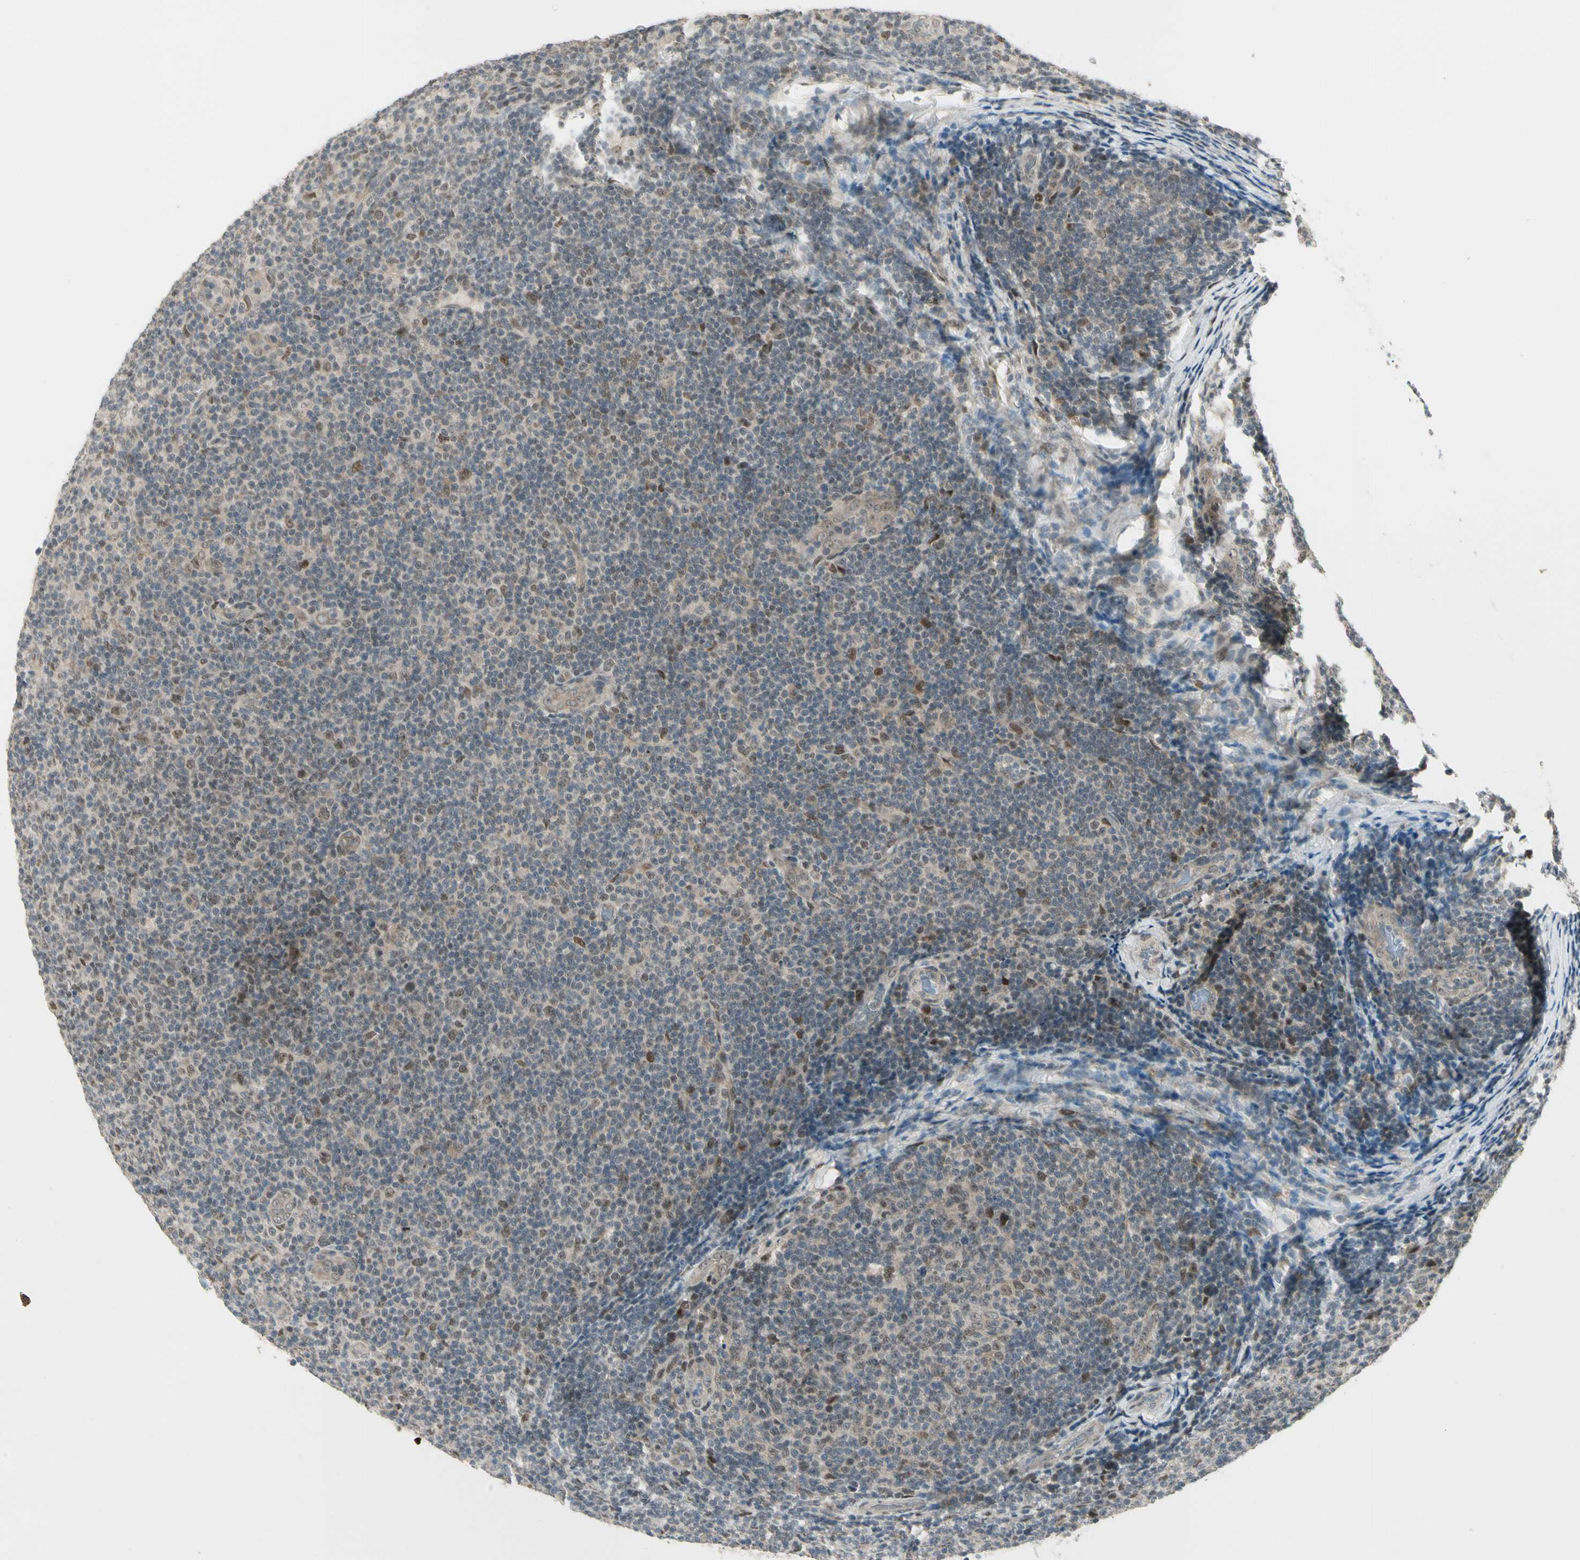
{"staining": {"intensity": "weak", "quantity": ">75%", "location": "cytoplasmic/membranous,nuclear"}, "tissue": "lymphoma", "cell_type": "Tumor cells", "image_type": "cancer", "snomed": [{"axis": "morphology", "description": "Malignant lymphoma, non-Hodgkin's type, Low grade"}, {"axis": "topography", "description": "Lymph node"}], "caption": "The immunohistochemical stain highlights weak cytoplasmic/membranous and nuclear positivity in tumor cells of lymphoma tissue.", "gene": "GTF3A", "patient": {"sex": "male", "age": 83}}